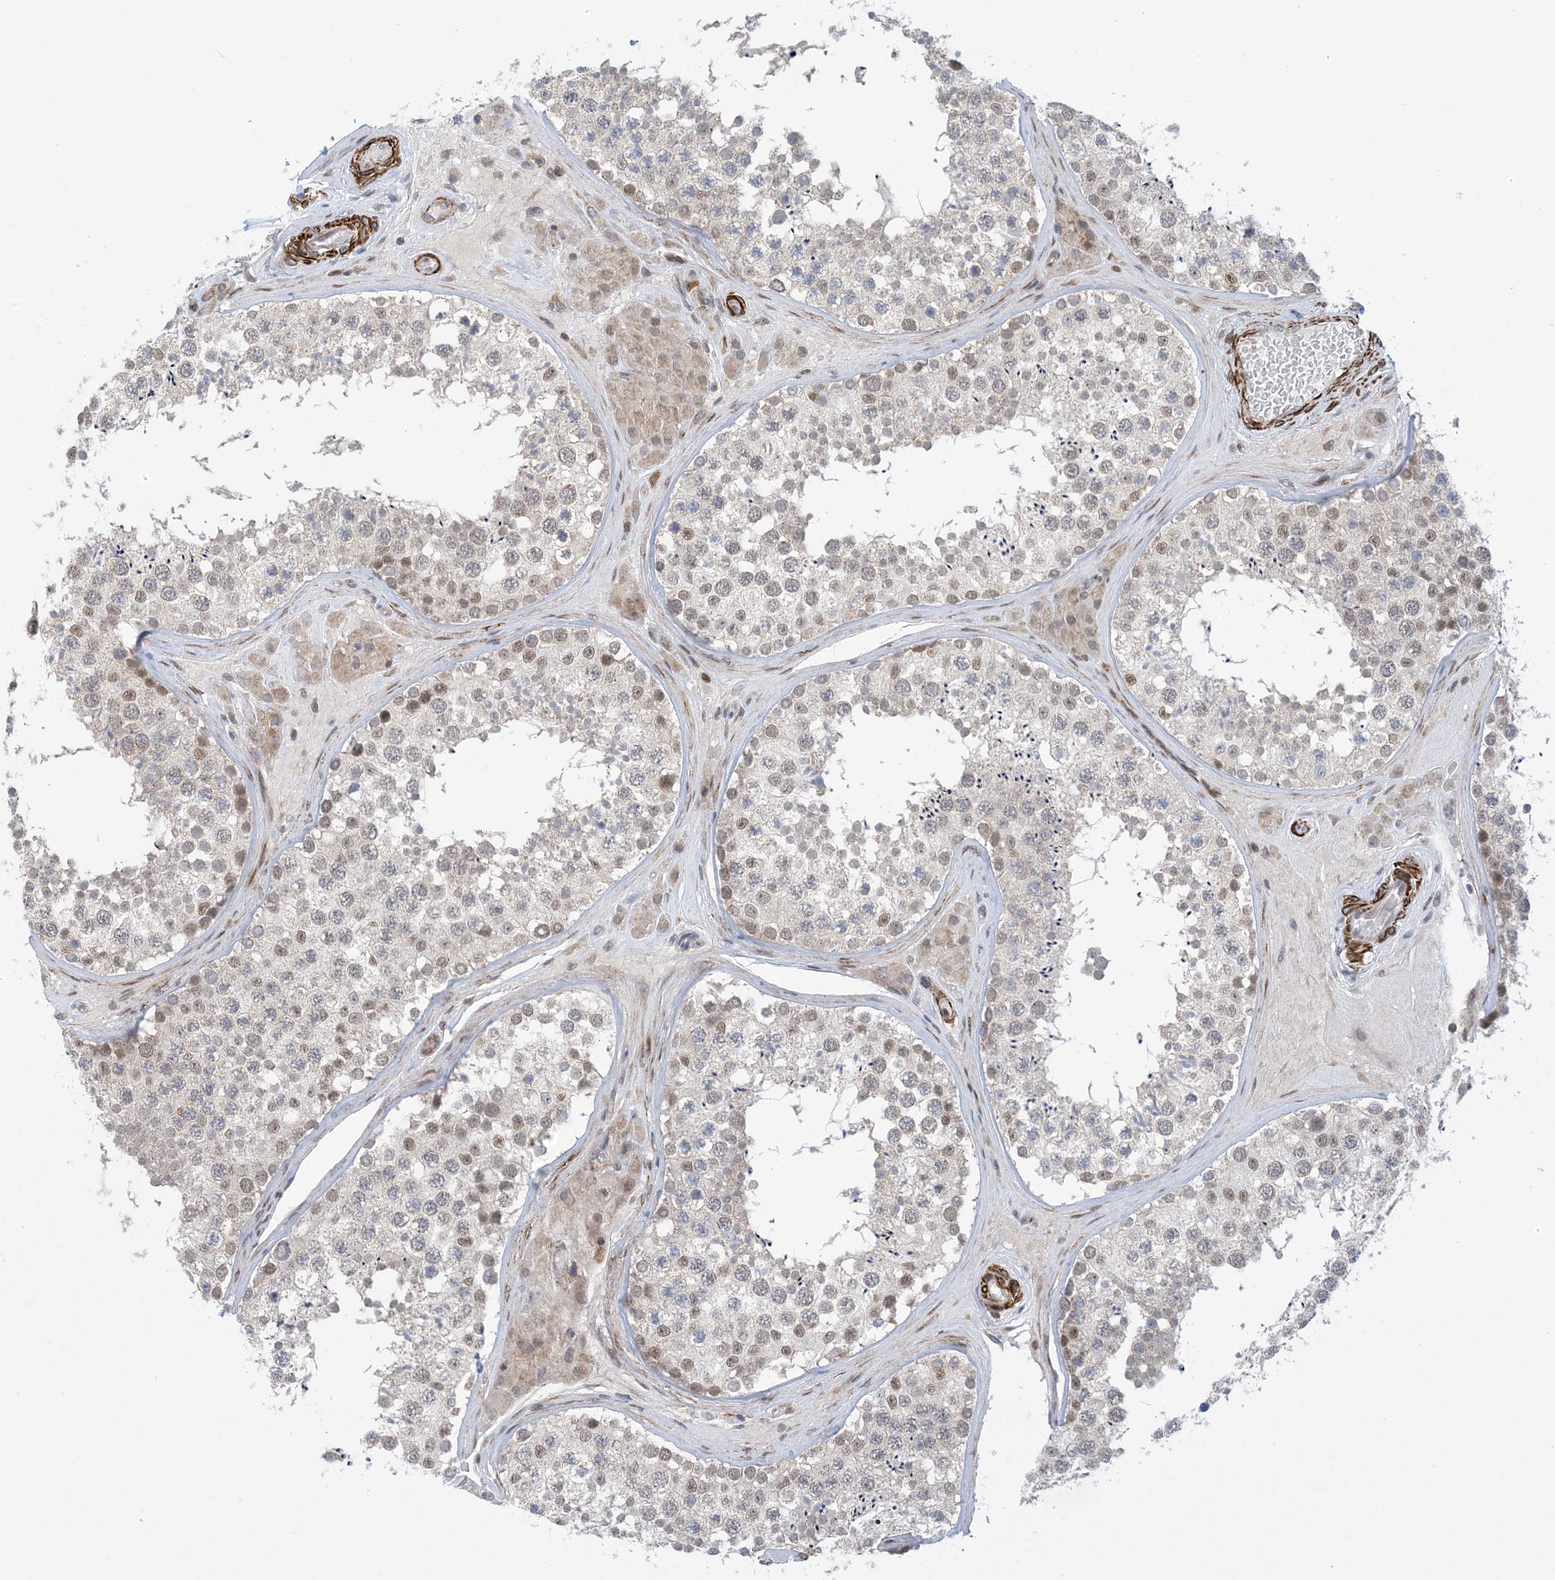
{"staining": {"intensity": "moderate", "quantity": "<25%", "location": "nuclear"}, "tissue": "testis", "cell_type": "Cells in seminiferous ducts", "image_type": "normal", "snomed": [{"axis": "morphology", "description": "Normal tissue, NOS"}, {"axis": "topography", "description": "Testis"}], "caption": "The micrograph demonstrates staining of unremarkable testis, revealing moderate nuclear protein expression (brown color) within cells in seminiferous ducts. (brown staining indicates protein expression, while blue staining denotes nuclei).", "gene": "ZNF8", "patient": {"sex": "male", "age": 46}}